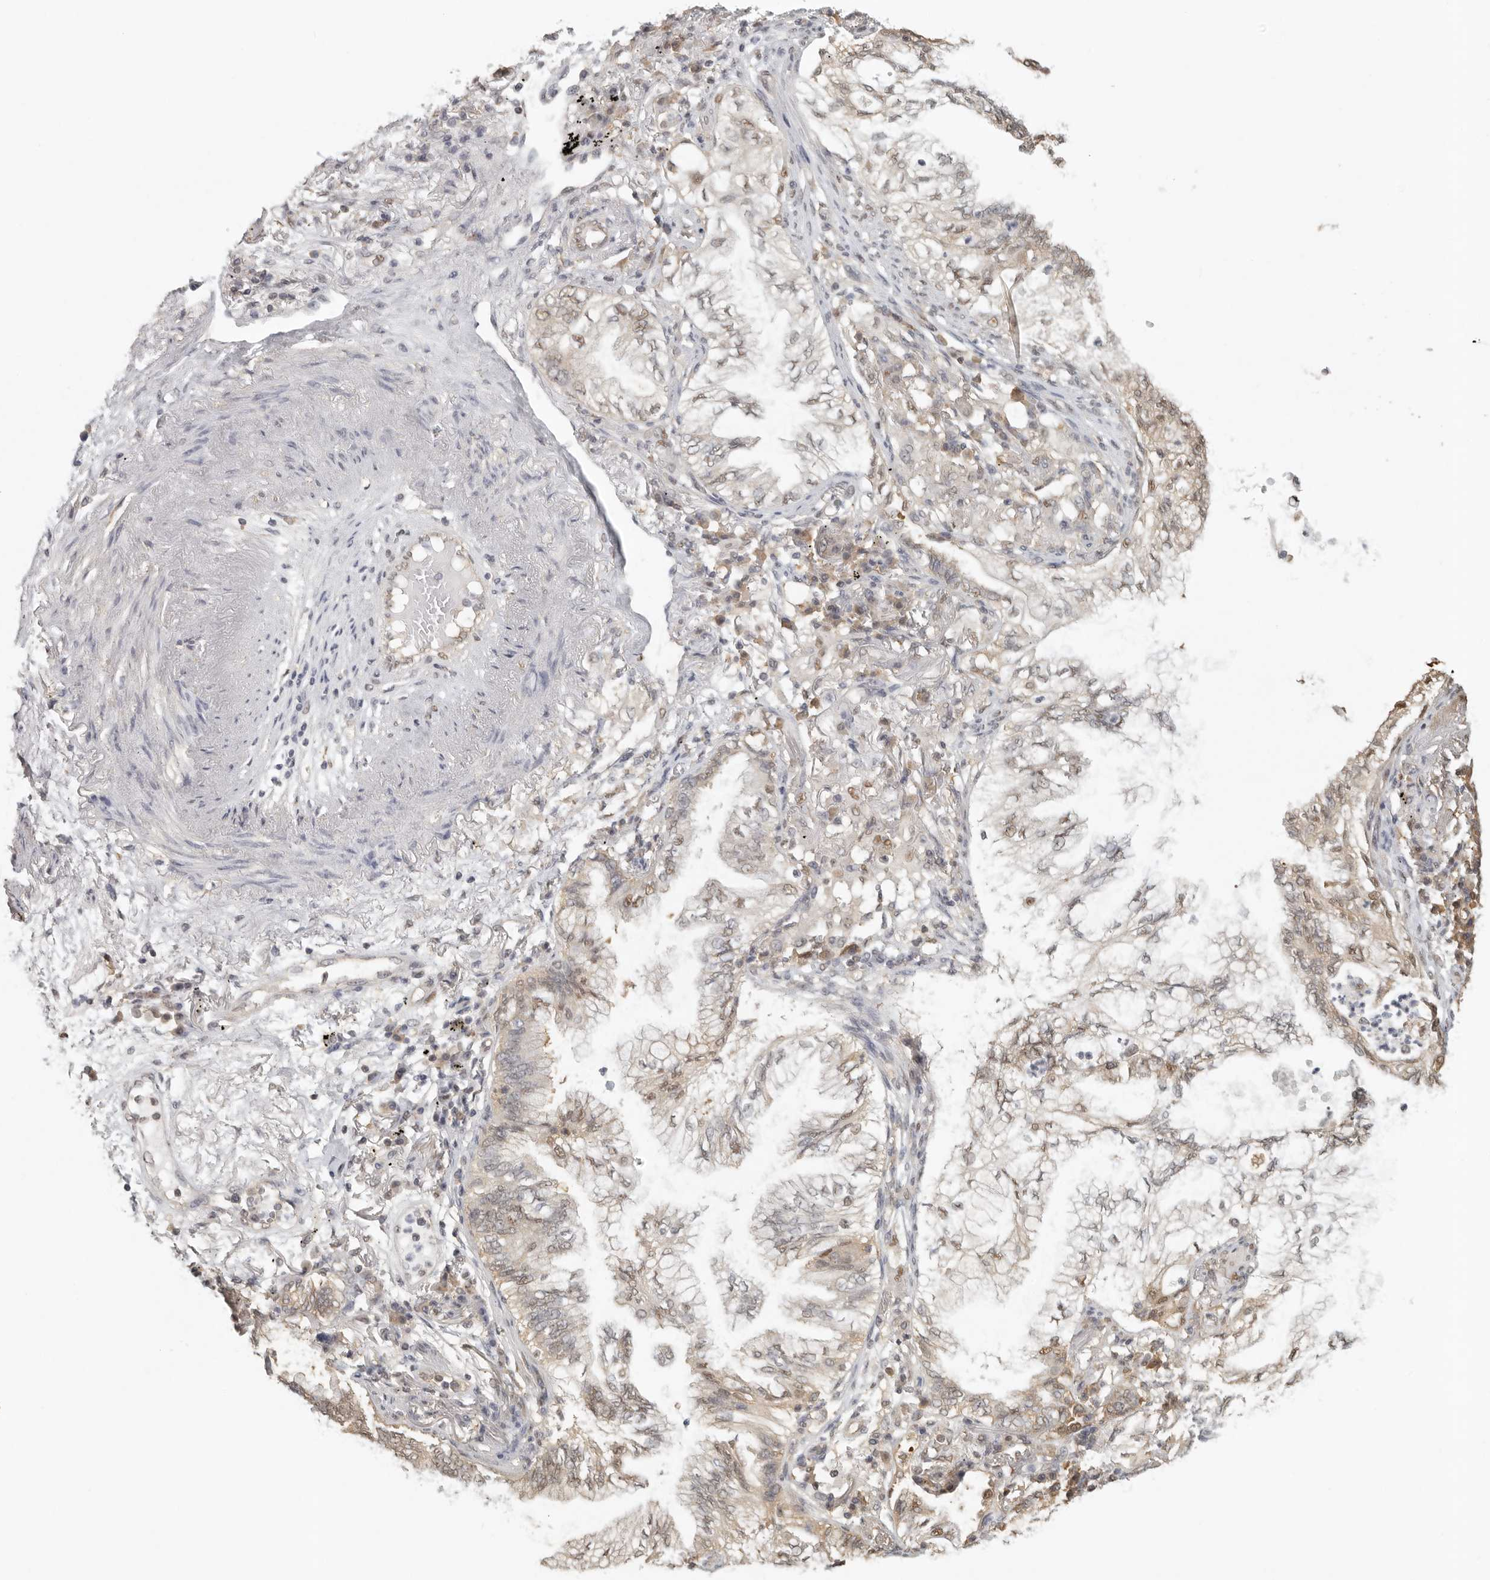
{"staining": {"intensity": "weak", "quantity": ">75%", "location": "cytoplasmic/membranous,nuclear"}, "tissue": "lung cancer", "cell_type": "Tumor cells", "image_type": "cancer", "snomed": [{"axis": "morphology", "description": "Adenocarcinoma, NOS"}, {"axis": "topography", "description": "Lung"}], "caption": "Protein expression by IHC shows weak cytoplasmic/membranous and nuclear staining in about >75% of tumor cells in lung cancer (adenocarcinoma).", "gene": "PSMA5", "patient": {"sex": "female", "age": 70}}